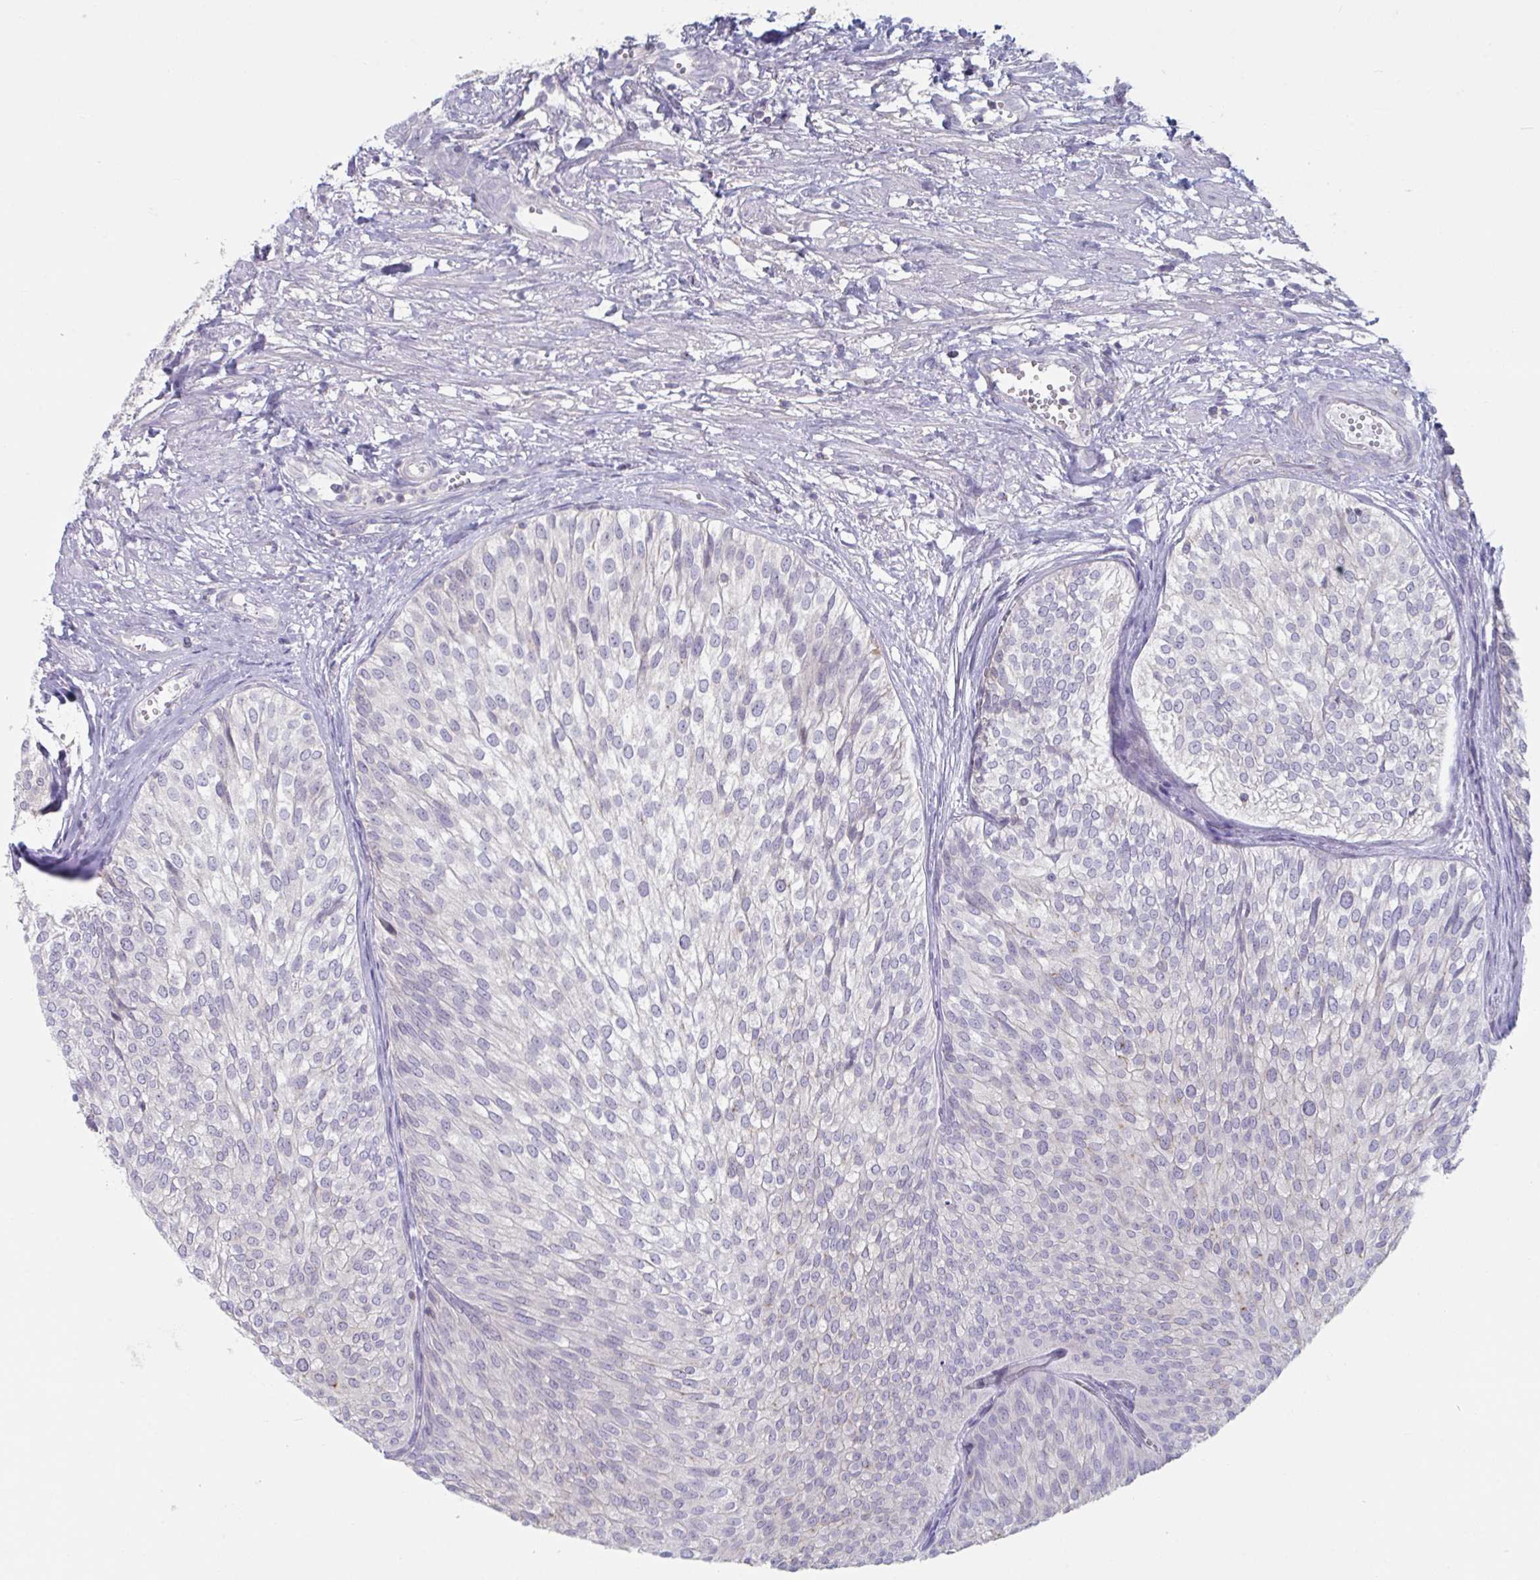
{"staining": {"intensity": "negative", "quantity": "none", "location": "none"}, "tissue": "urothelial cancer", "cell_type": "Tumor cells", "image_type": "cancer", "snomed": [{"axis": "morphology", "description": "Urothelial carcinoma, Low grade"}, {"axis": "topography", "description": "Urinary bladder"}], "caption": "IHC histopathology image of low-grade urothelial carcinoma stained for a protein (brown), which displays no positivity in tumor cells.", "gene": "STK26", "patient": {"sex": "male", "age": 91}}